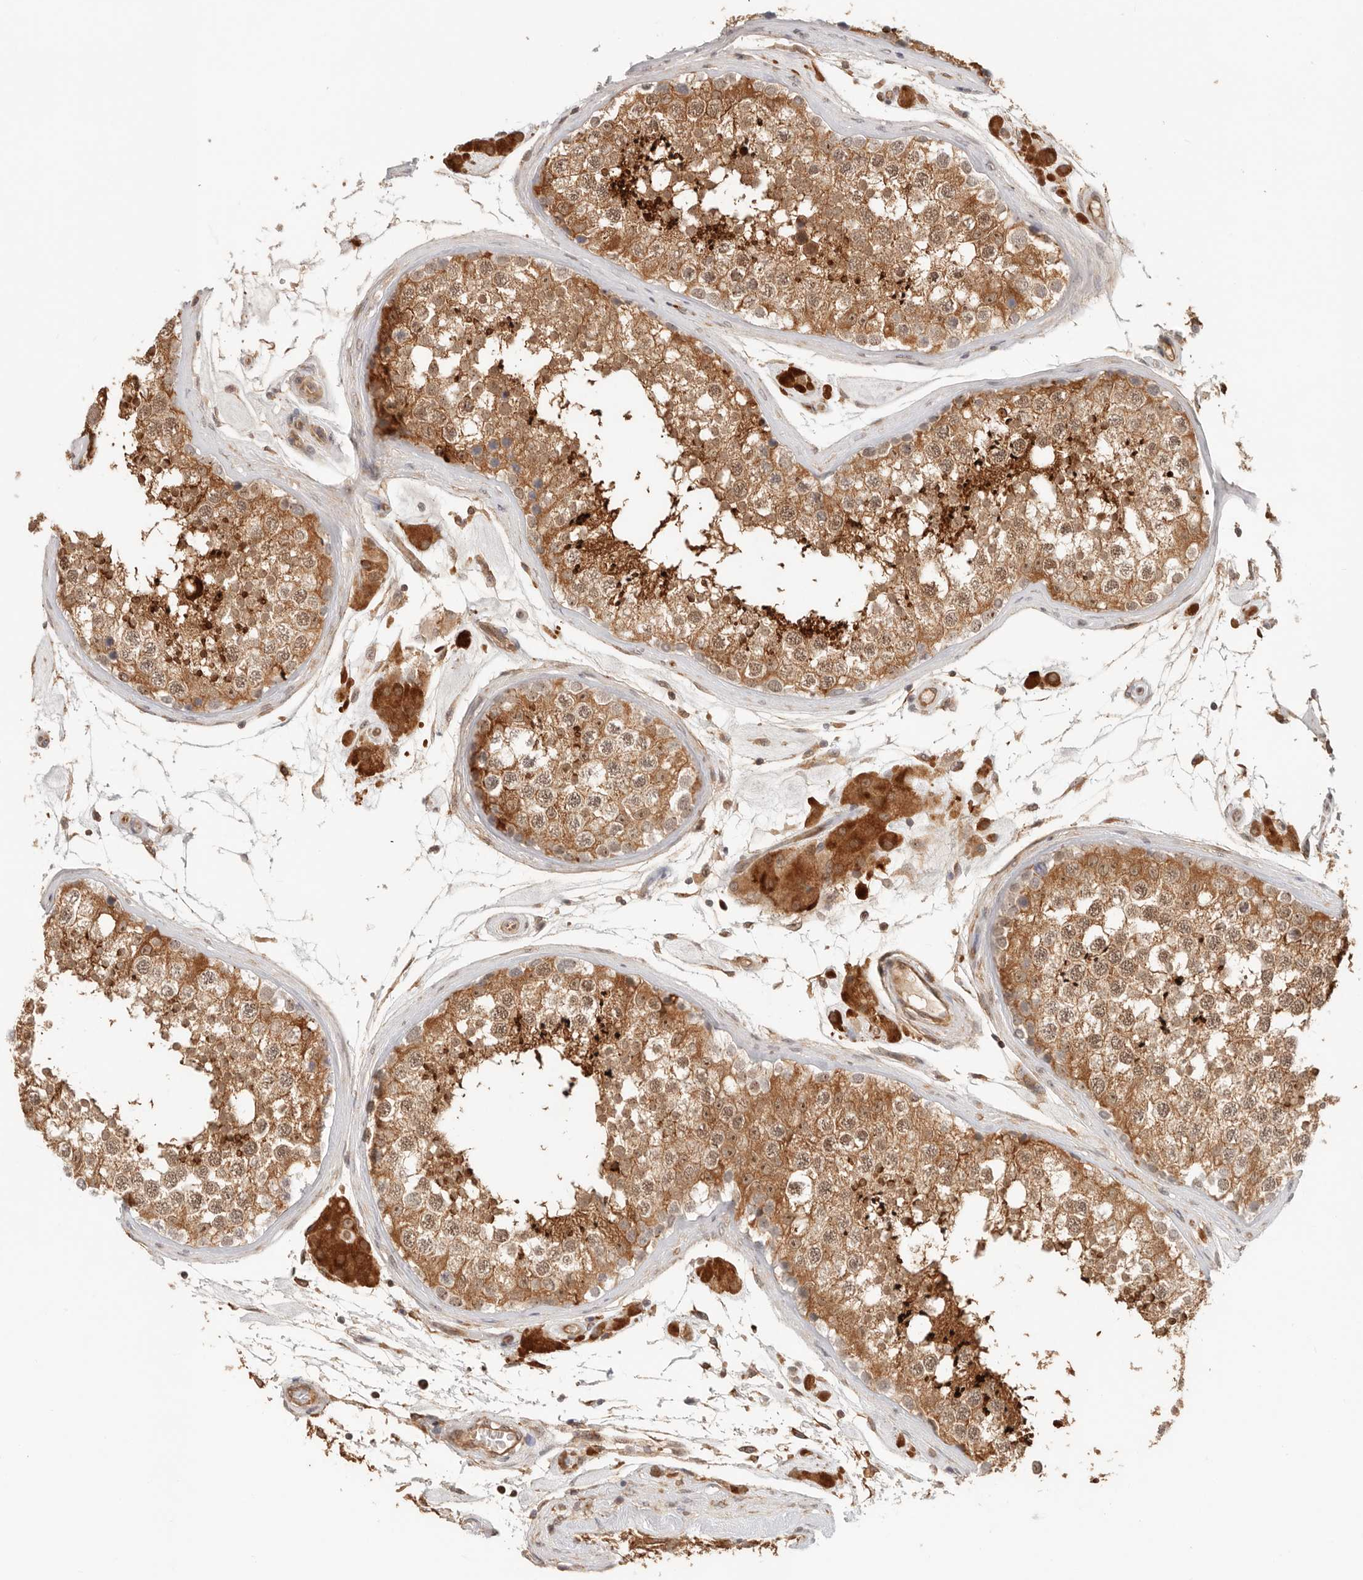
{"staining": {"intensity": "strong", "quantity": ">75%", "location": "cytoplasmic/membranous,nuclear"}, "tissue": "testis", "cell_type": "Cells in seminiferous ducts", "image_type": "normal", "snomed": [{"axis": "morphology", "description": "Normal tissue, NOS"}, {"axis": "topography", "description": "Testis"}], "caption": "Testis stained with immunohistochemistry (IHC) displays strong cytoplasmic/membranous,nuclear expression in about >75% of cells in seminiferous ducts.", "gene": "HEXD", "patient": {"sex": "male", "age": 46}}